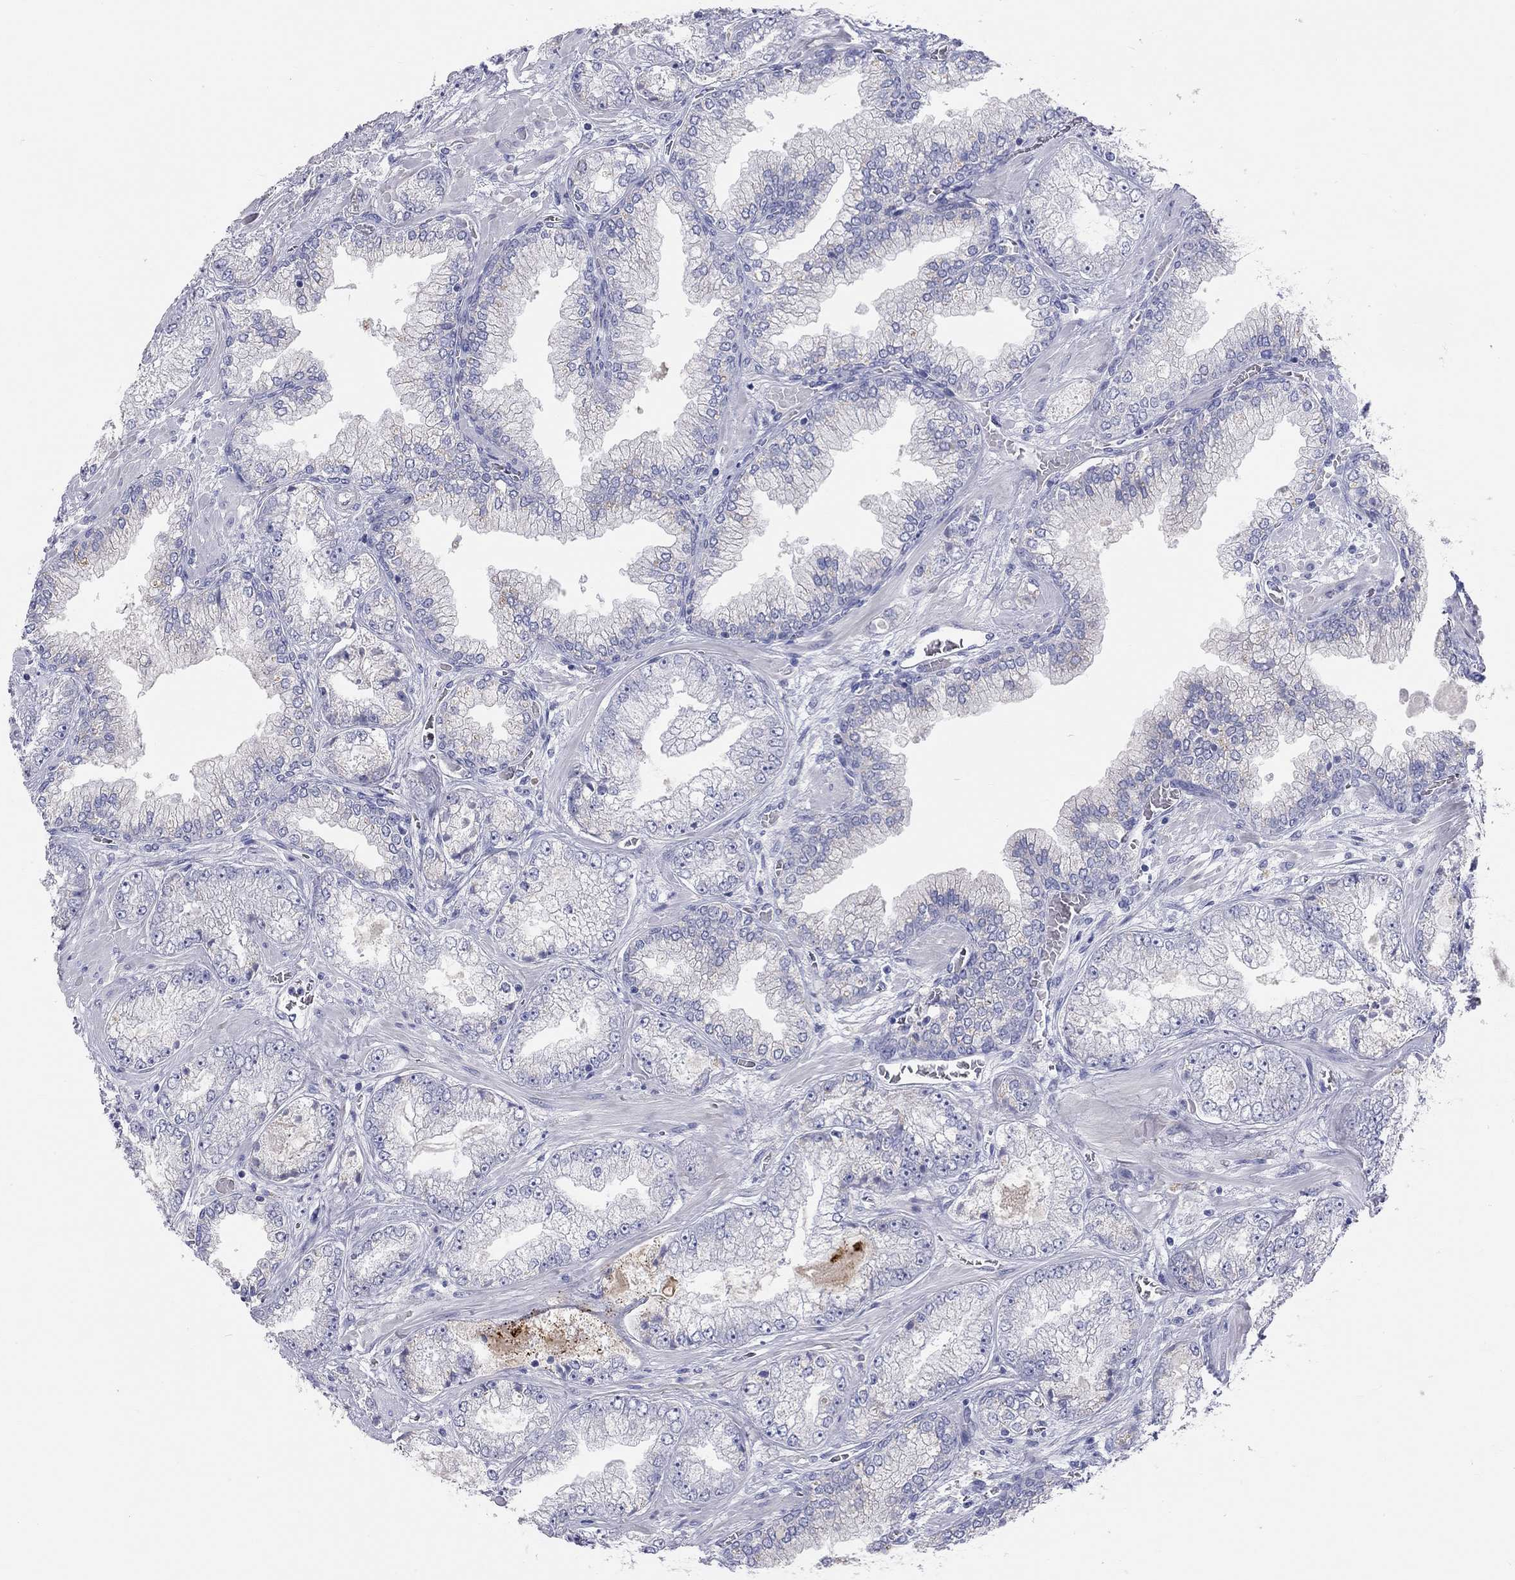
{"staining": {"intensity": "negative", "quantity": "none", "location": "none"}, "tissue": "prostate cancer", "cell_type": "Tumor cells", "image_type": "cancer", "snomed": [{"axis": "morphology", "description": "Adenocarcinoma, Low grade"}, {"axis": "topography", "description": "Prostate"}], "caption": "High magnification brightfield microscopy of prostate adenocarcinoma (low-grade) stained with DAB (3,3'-diaminobenzidine) (brown) and counterstained with hematoxylin (blue): tumor cells show no significant expression.", "gene": "ST7L", "patient": {"sex": "male", "age": 57}}